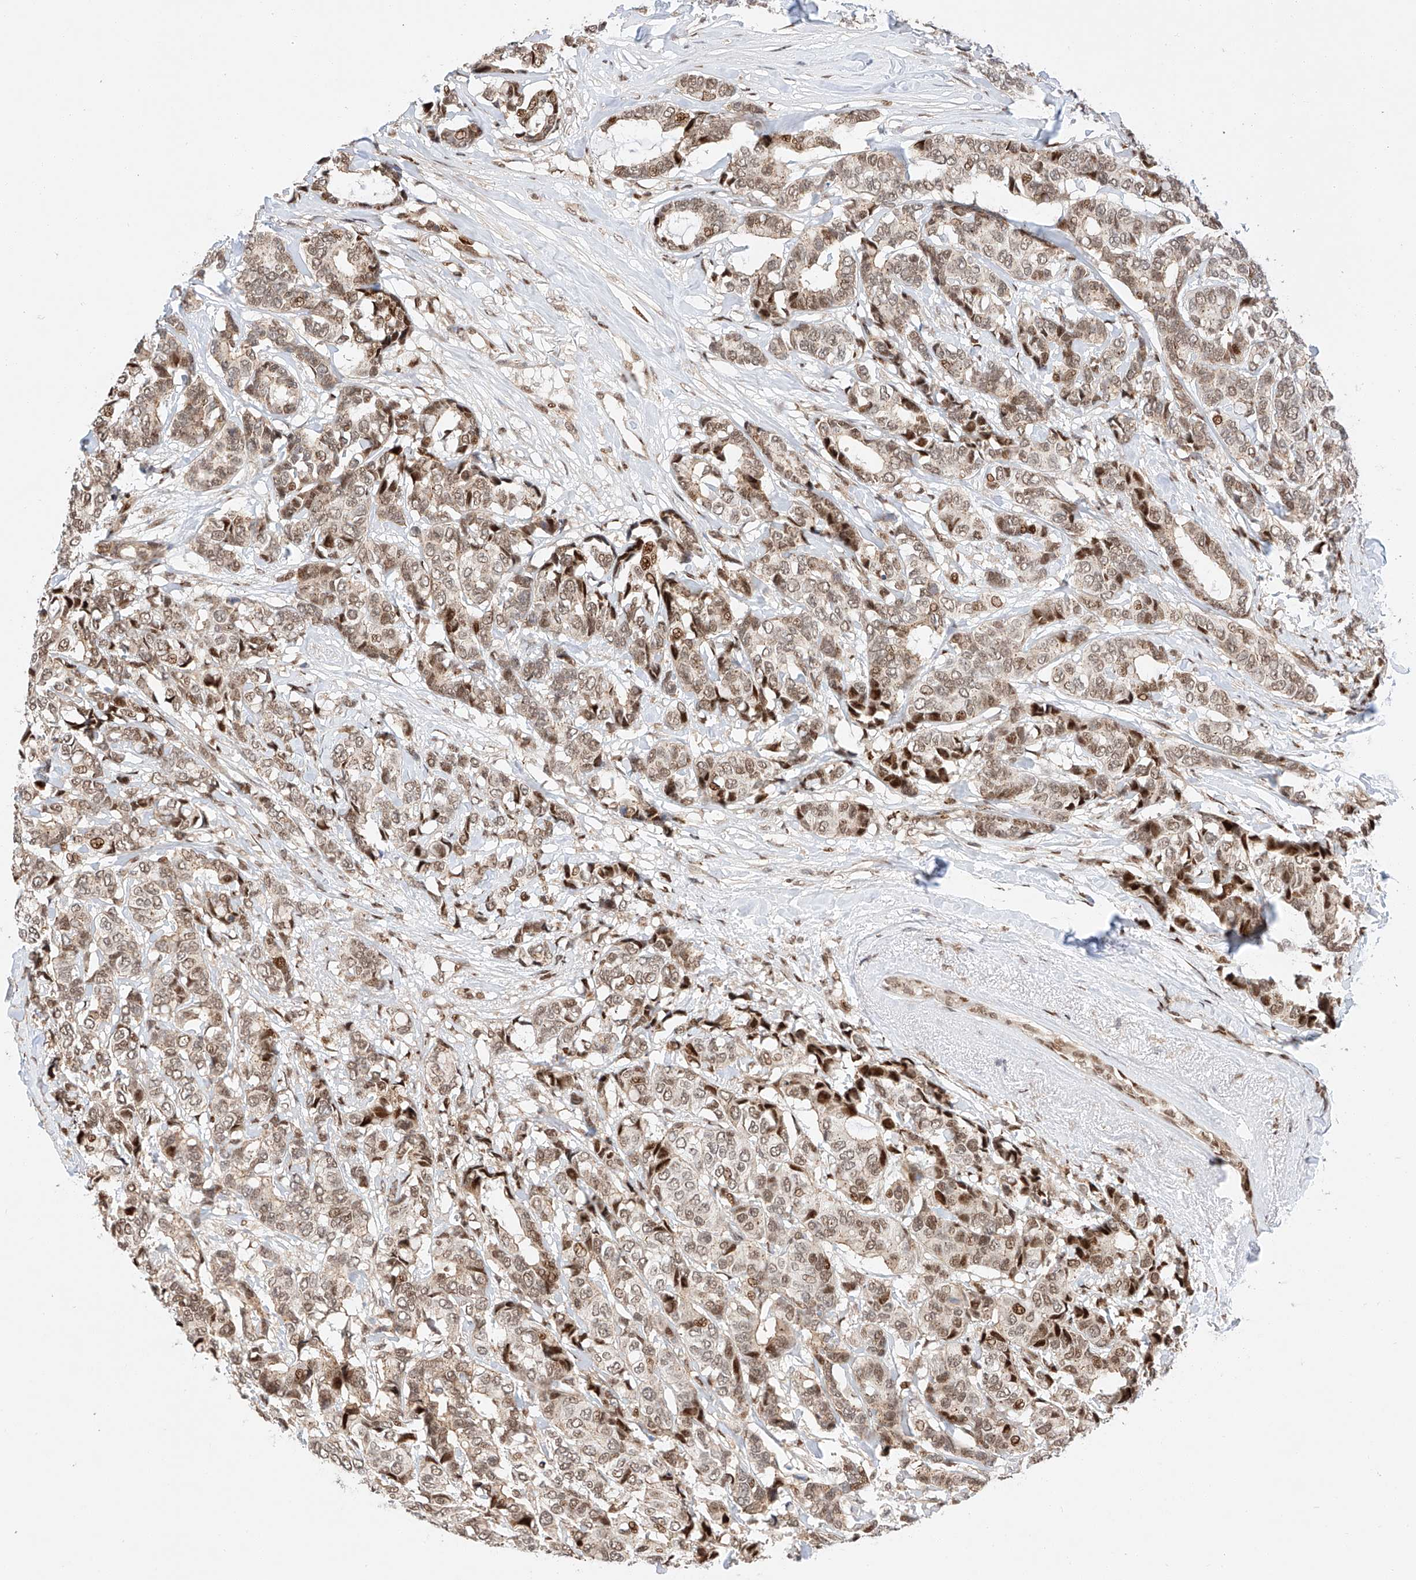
{"staining": {"intensity": "moderate", "quantity": ">75%", "location": "cytoplasmic/membranous,nuclear"}, "tissue": "breast cancer", "cell_type": "Tumor cells", "image_type": "cancer", "snomed": [{"axis": "morphology", "description": "Duct carcinoma"}, {"axis": "topography", "description": "Breast"}], "caption": "An immunohistochemistry micrograph of neoplastic tissue is shown. Protein staining in brown labels moderate cytoplasmic/membranous and nuclear positivity in breast intraductal carcinoma within tumor cells. (DAB IHC, brown staining for protein, blue staining for nuclei).", "gene": "HDAC9", "patient": {"sex": "female", "age": 87}}